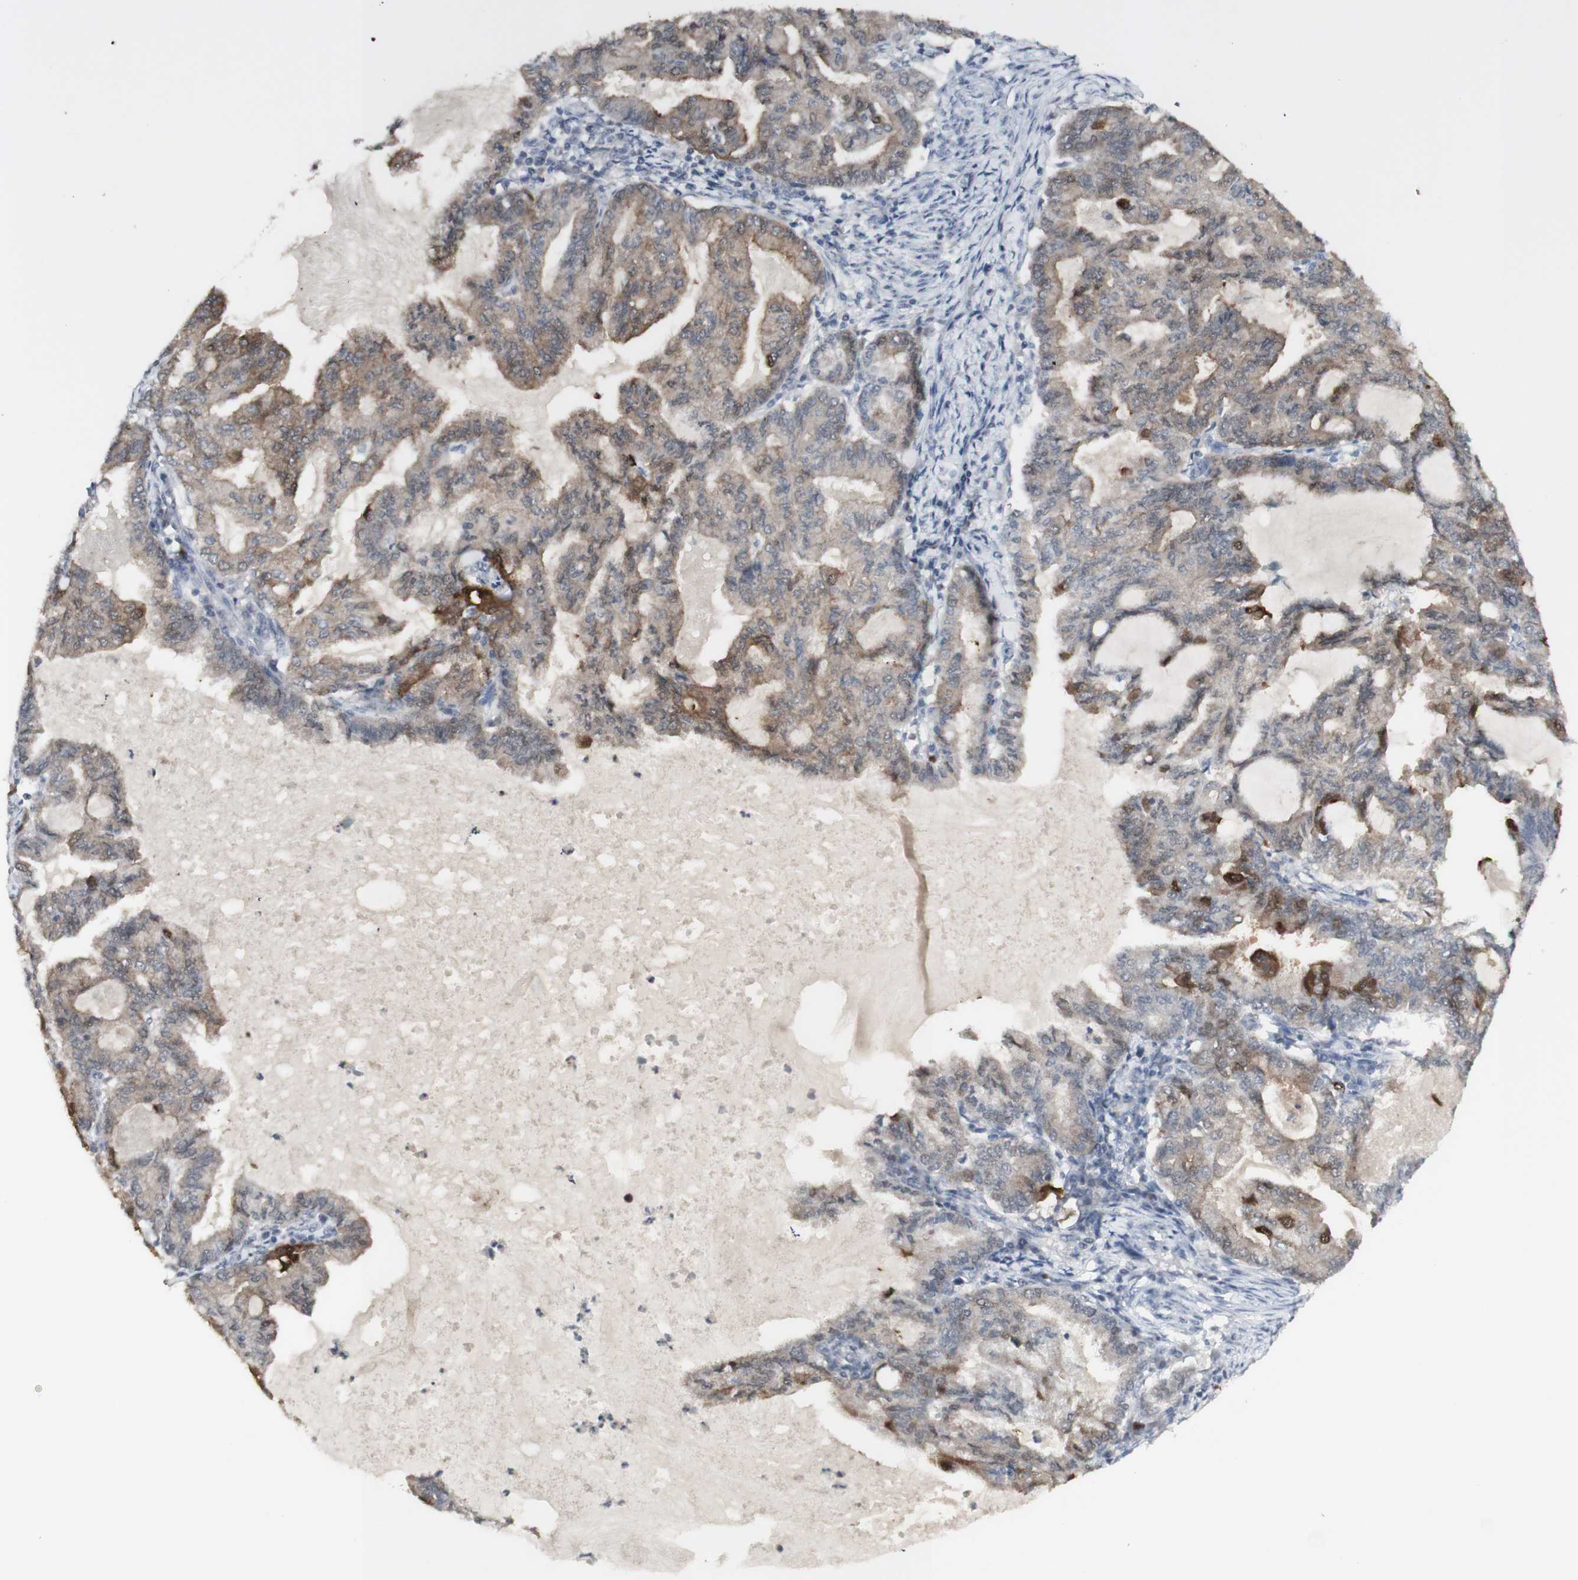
{"staining": {"intensity": "moderate", "quantity": ">75%", "location": "cytoplasmic/membranous"}, "tissue": "endometrial cancer", "cell_type": "Tumor cells", "image_type": "cancer", "snomed": [{"axis": "morphology", "description": "Adenocarcinoma, NOS"}, {"axis": "topography", "description": "Endometrium"}], "caption": "A photomicrograph of endometrial cancer (adenocarcinoma) stained for a protein displays moderate cytoplasmic/membranous brown staining in tumor cells. Using DAB (brown) and hematoxylin (blue) stains, captured at high magnification using brightfield microscopy.", "gene": "C1orf116", "patient": {"sex": "female", "age": 86}}